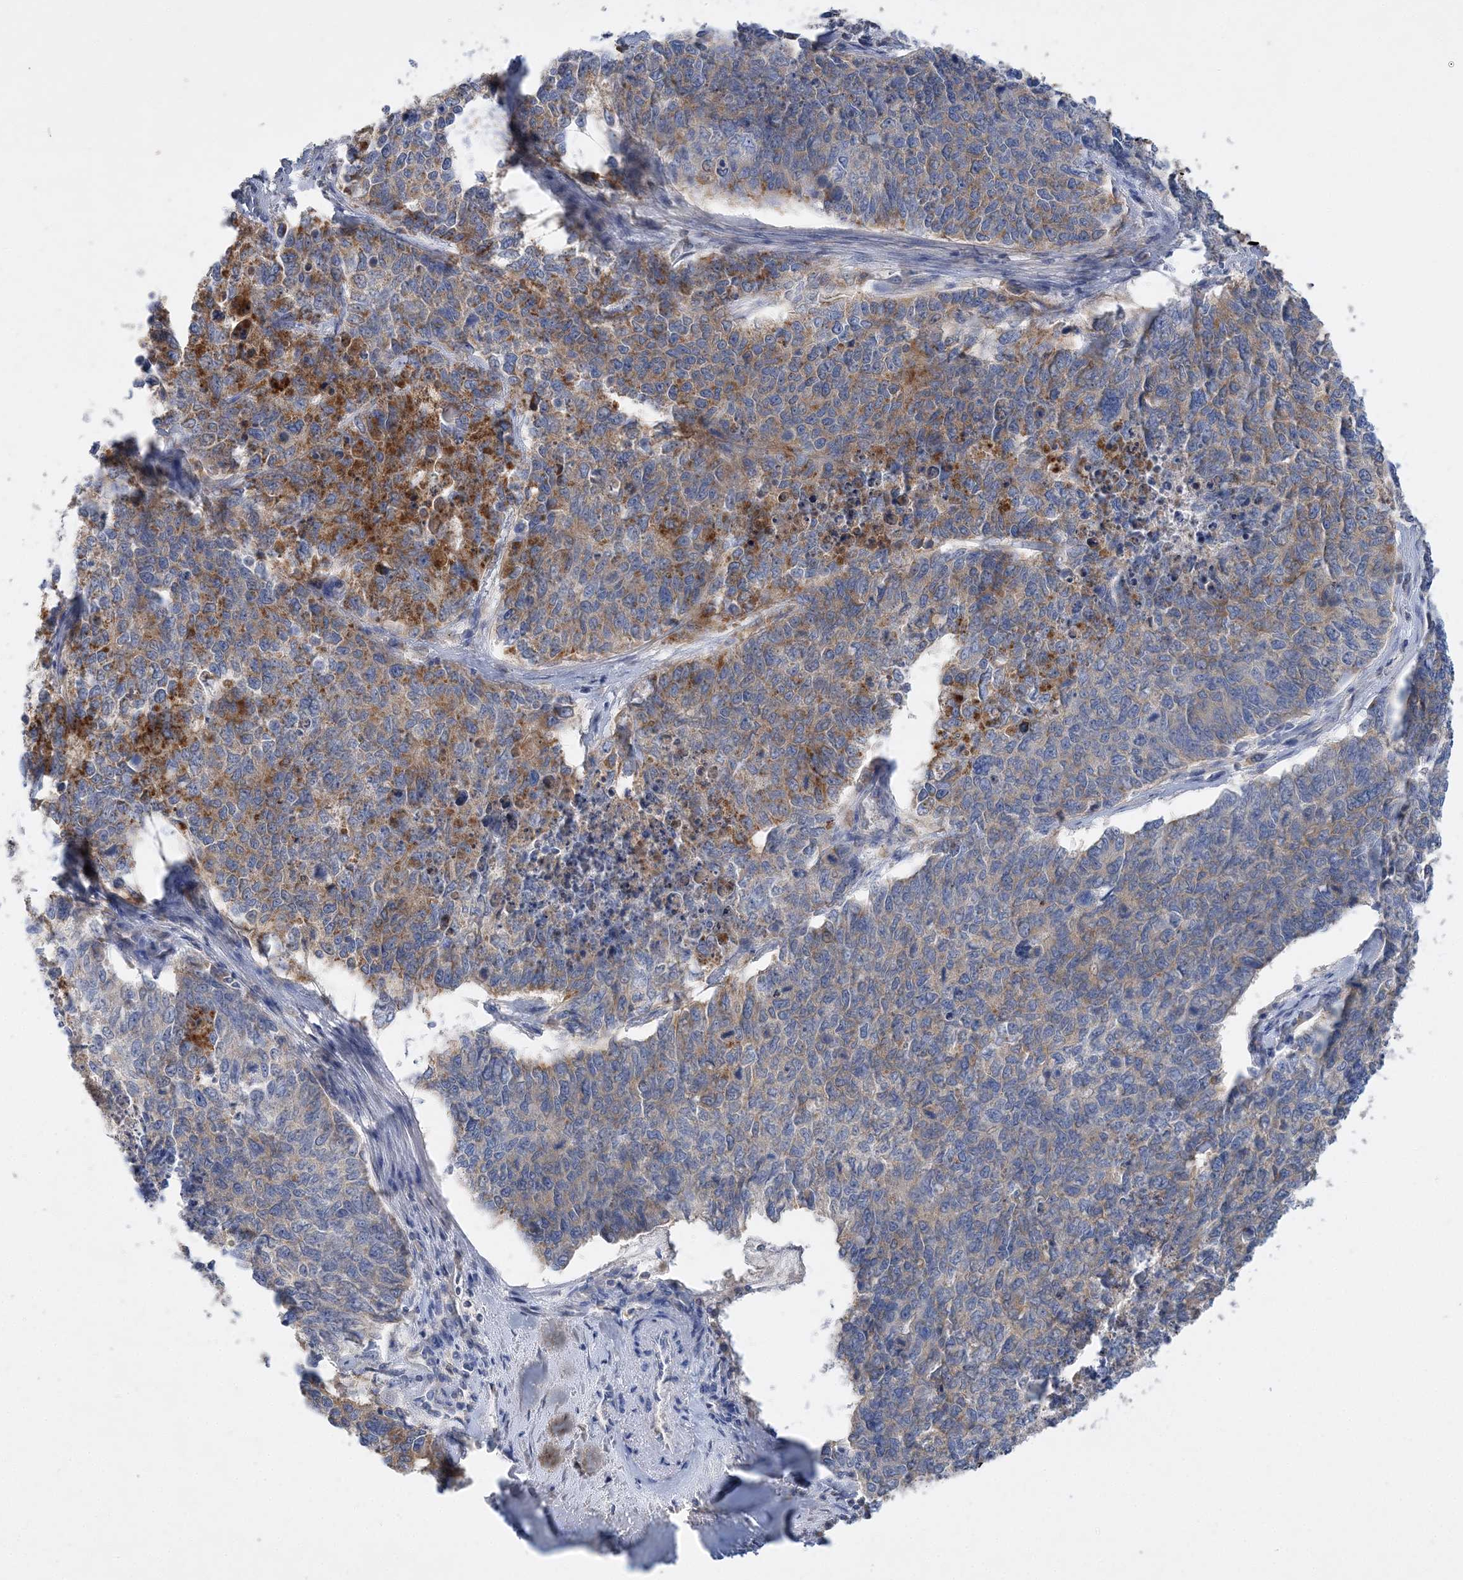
{"staining": {"intensity": "moderate", "quantity": "<25%", "location": "cytoplasmic/membranous"}, "tissue": "cervical cancer", "cell_type": "Tumor cells", "image_type": "cancer", "snomed": [{"axis": "morphology", "description": "Squamous cell carcinoma, NOS"}, {"axis": "topography", "description": "Cervix"}], "caption": "Human squamous cell carcinoma (cervical) stained with a brown dye demonstrates moderate cytoplasmic/membranous positive expression in approximately <25% of tumor cells.", "gene": "GRINA", "patient": {"sex": "female", "age": 63}}